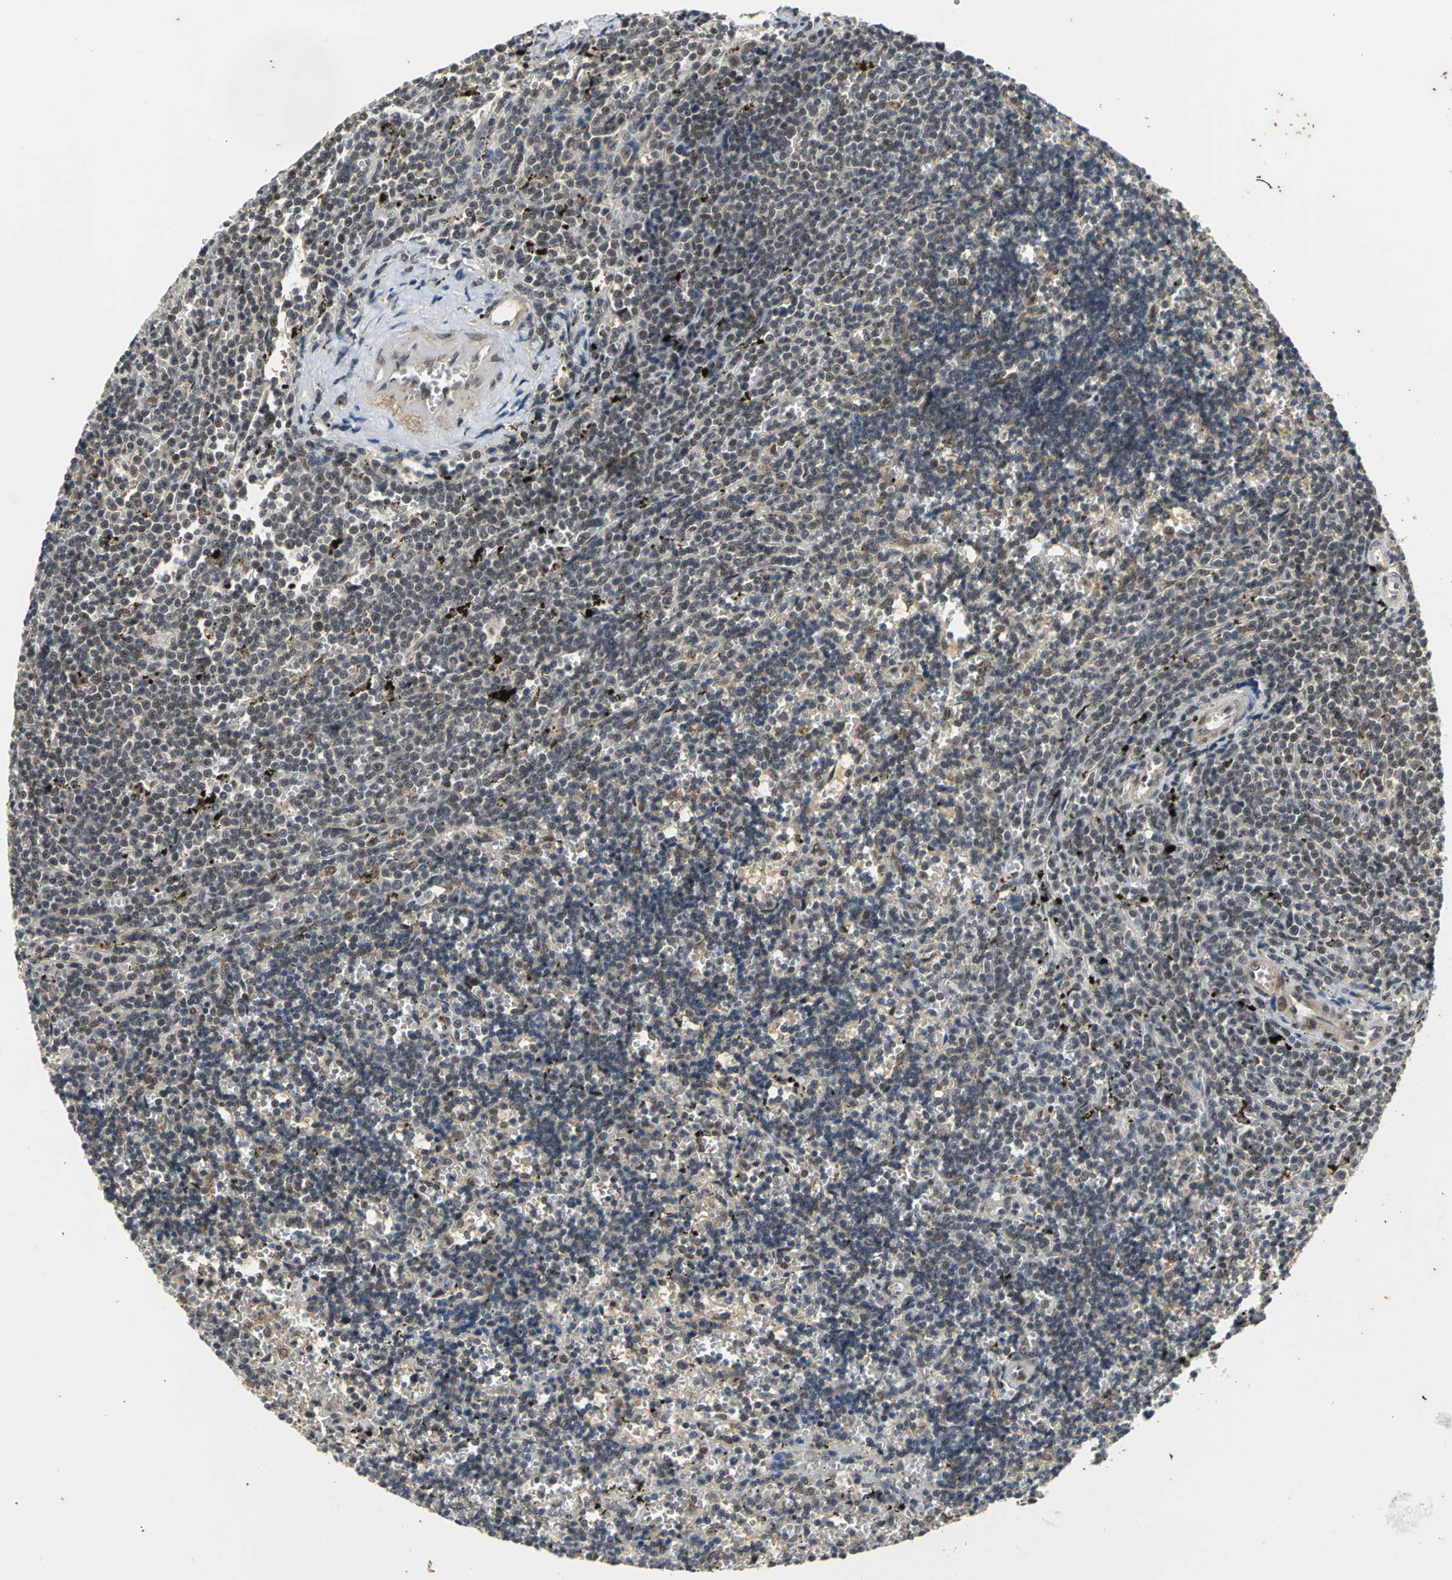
{"staining": {"intensity": "moderate", "quantity": "25%-75%", "location": "cytoplasmic/membranous,nuclear"}, "tissue": "lymphoma", "cell_type": "Tumor cells", "image_type": "cancer", "snomed": [{"axis": "morphology", "description": "Malignant lymphoma, non-Hodgkin's type, Low grade"}, {"axis": "topography", "description": "Spleen"}], "caption": "Malignant lymphoma, non-Hodgkin's type (low-grade) stained for a protein (brown) shows moderate cytoplasmic/membranous and nuclear positive staining in about 25%-75% of tumor cells.", "gene": "NOTCH3", "patient": {"sex": "male", "age": 60}}